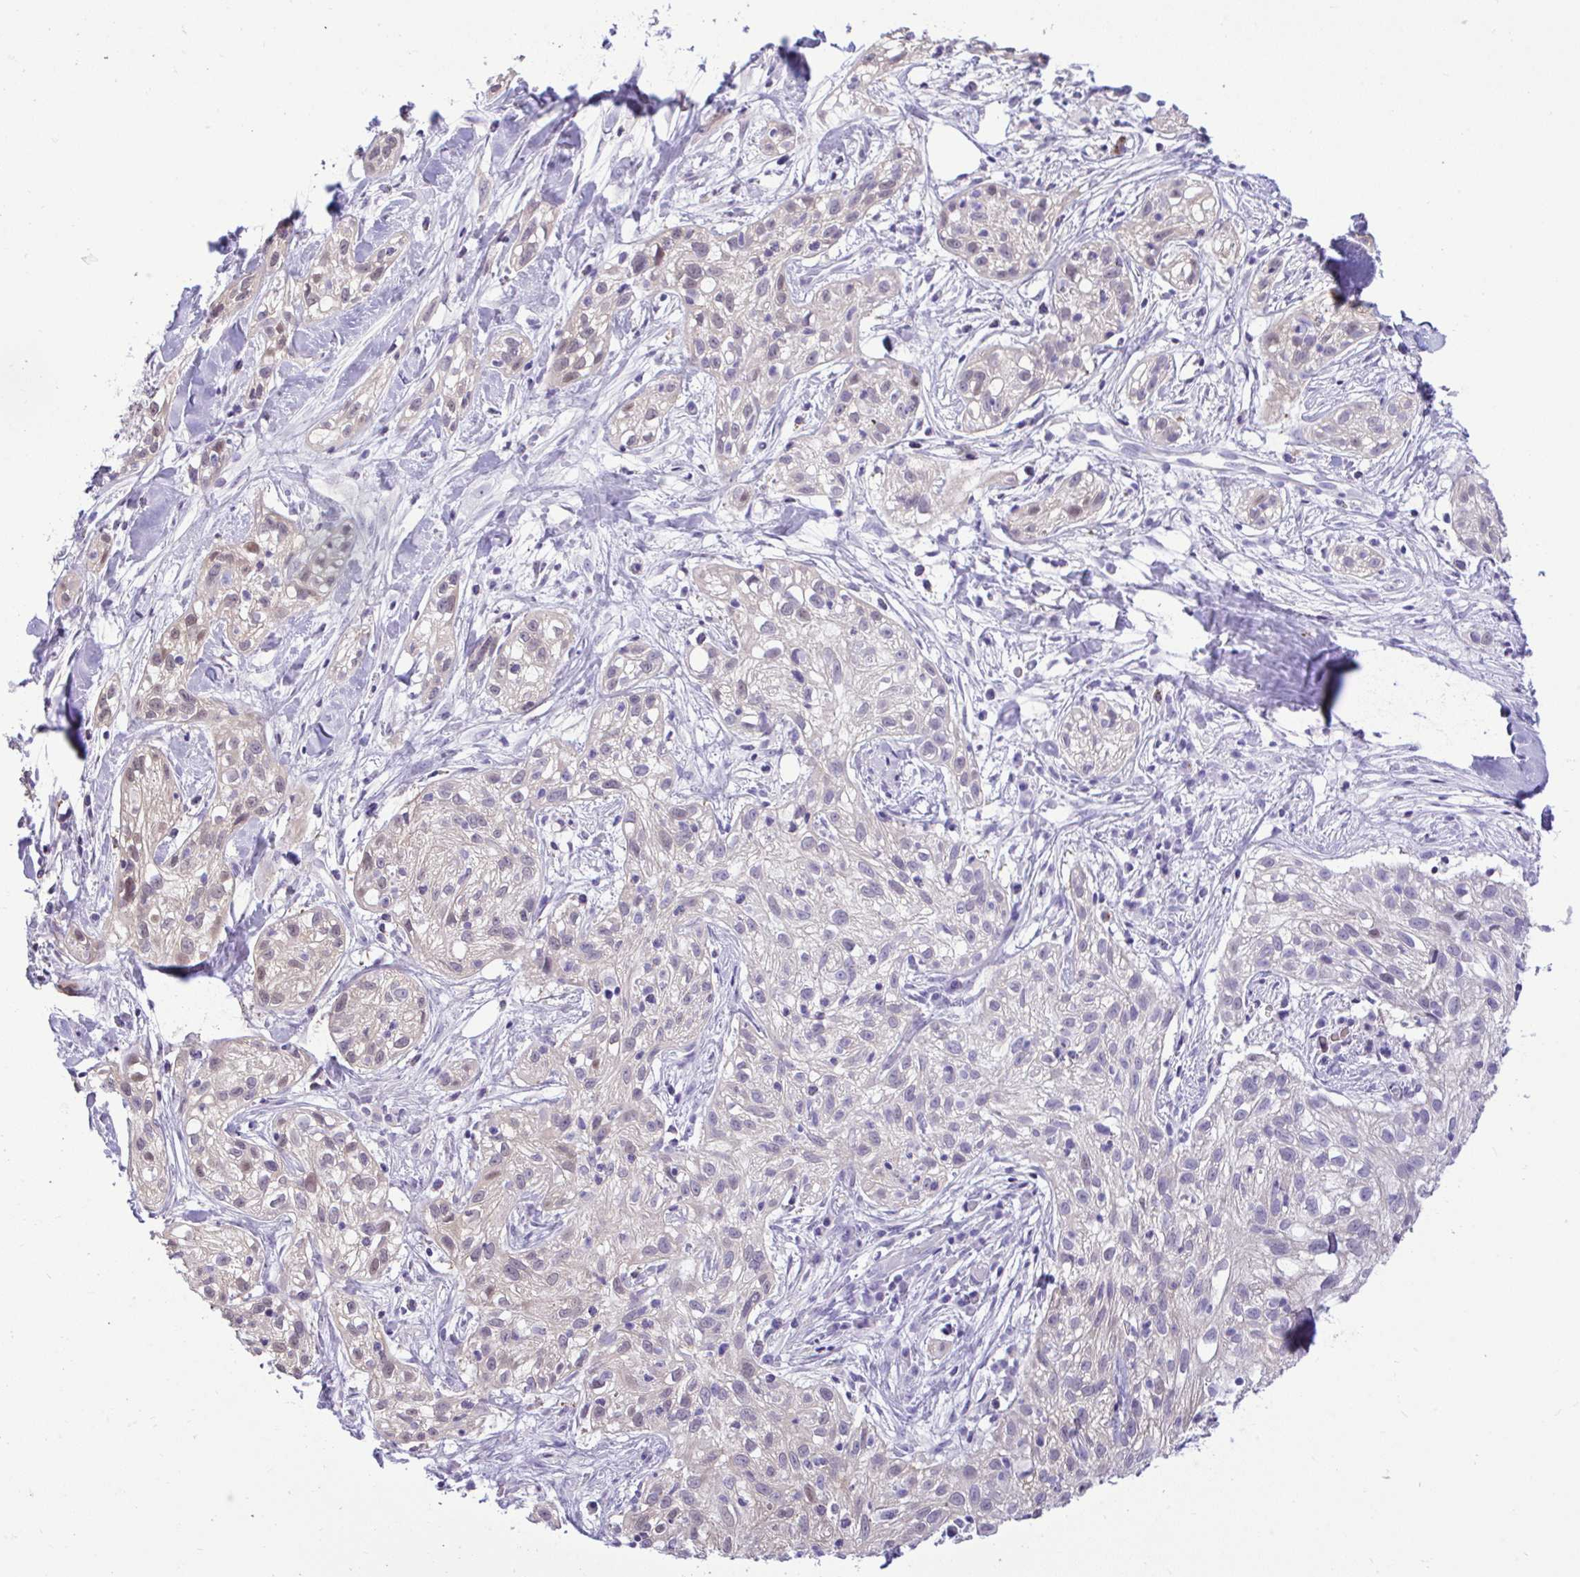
{"staining": {"intensity": "negative", "quantity": "none", "location": "none"}, "tissue": "skin cancer", "cell_type": "Tumor cells", "image_type": "cancer", "snomed": [{"axis": "morphology", "description": "Squamous cell carcinoma, NOS"}, {"axis": "topography", "description": "Skin"}], "caption": "Immunohistochemistry image of skin cancer stained for a protein (brown), which reveals no positivity in tumor cells. Nuclei are stained in blue.", "gene": "ZNF485", "patient": {"sex": "male", "age": 82}}